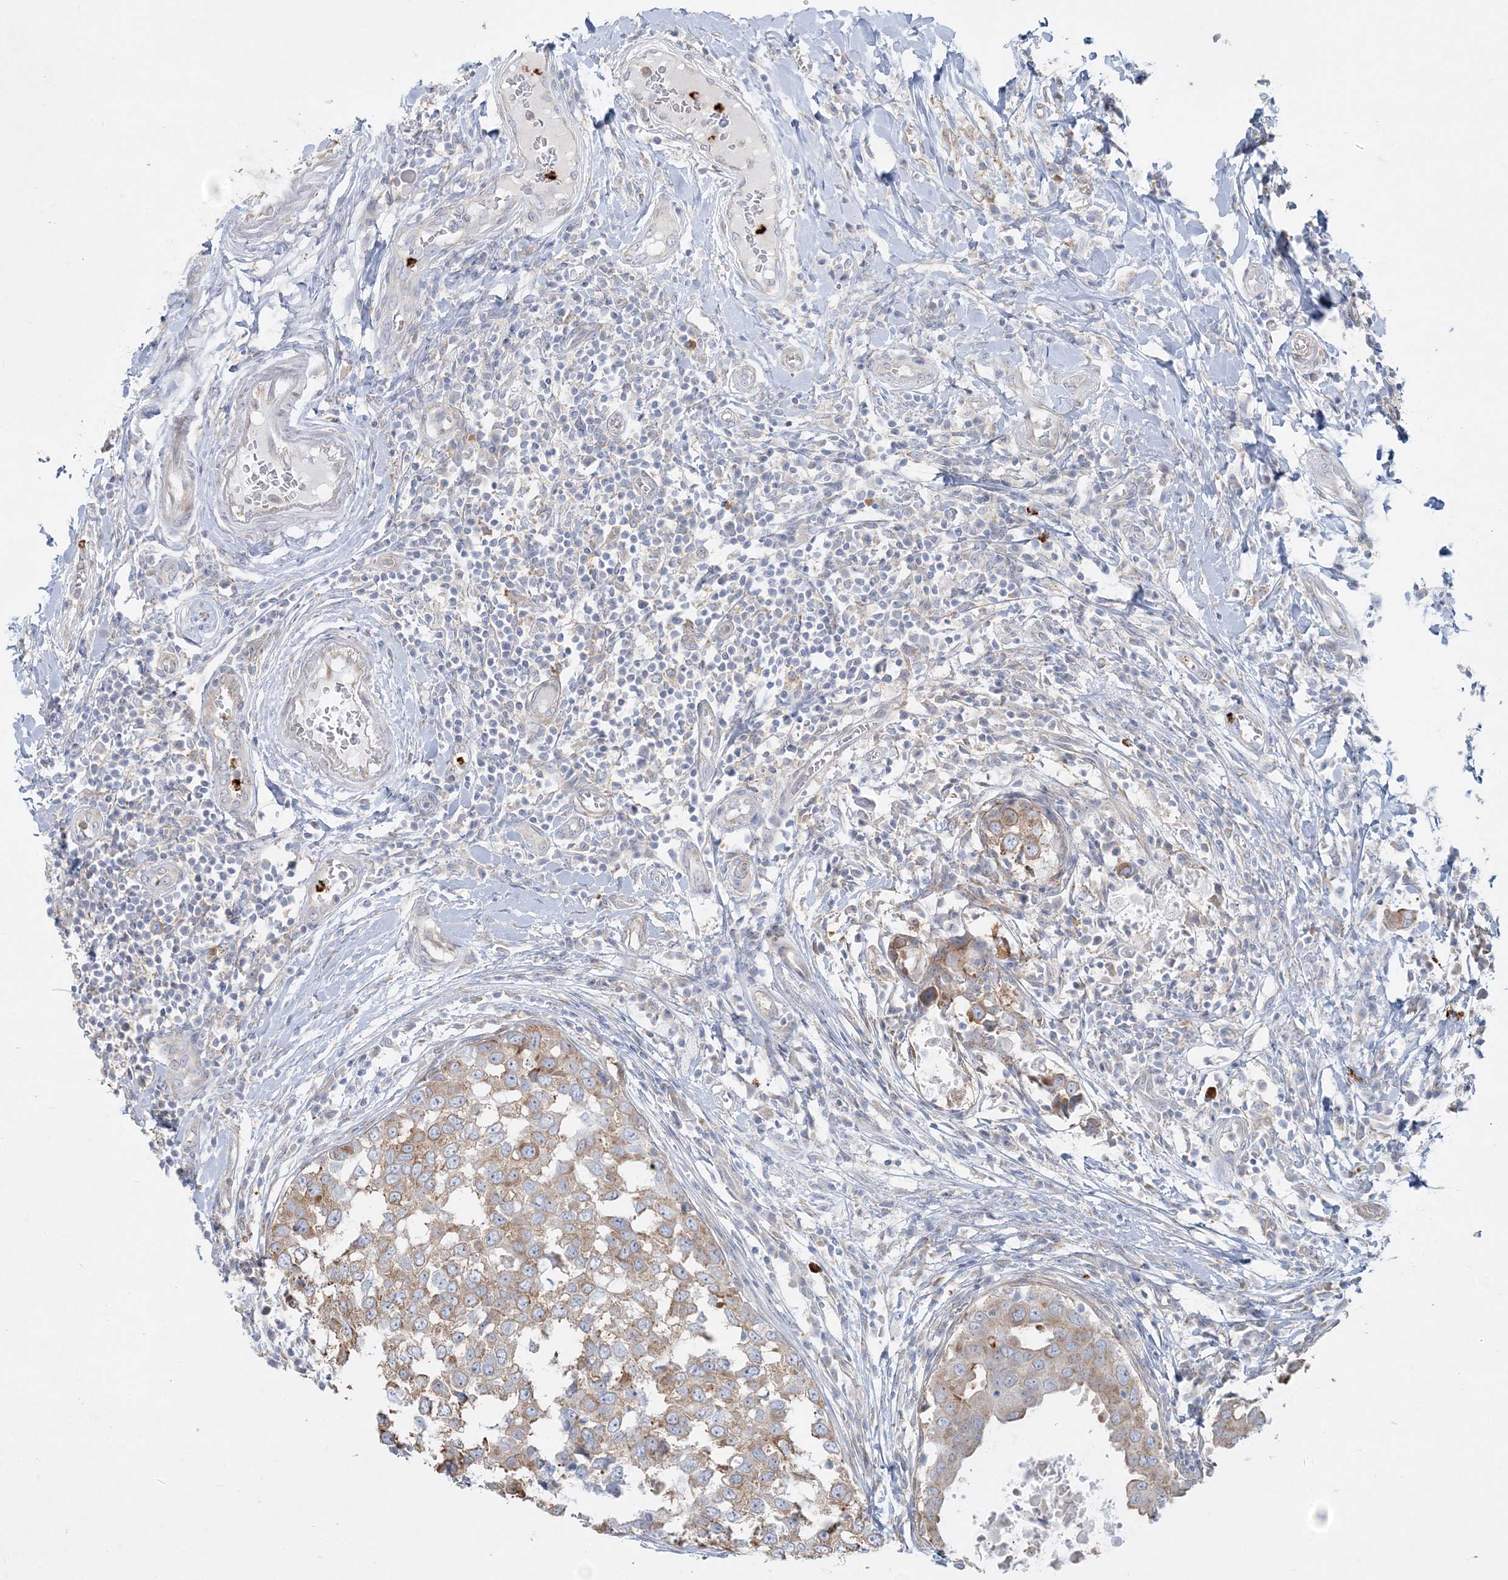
{"staining": {"intensity": "weak", "quantity": ">75%", "location": "cytoplasmic/membranous"}, "tissue": "breast cancer", "cell_type": "Tumor cells", "image_type": "cancer", "snomed": [{"axis": "morphology", "description": "Duct carcinoma"}, {"axis": "topography", "description": "Breast"}], "caption": "A micrograph of breast cancer stained for a protein reveals weak cytoplasmic/membranous brown staining in tumor cells.", "gene": "CCNJ", "patient": {"sex": "female", "age": 27}}